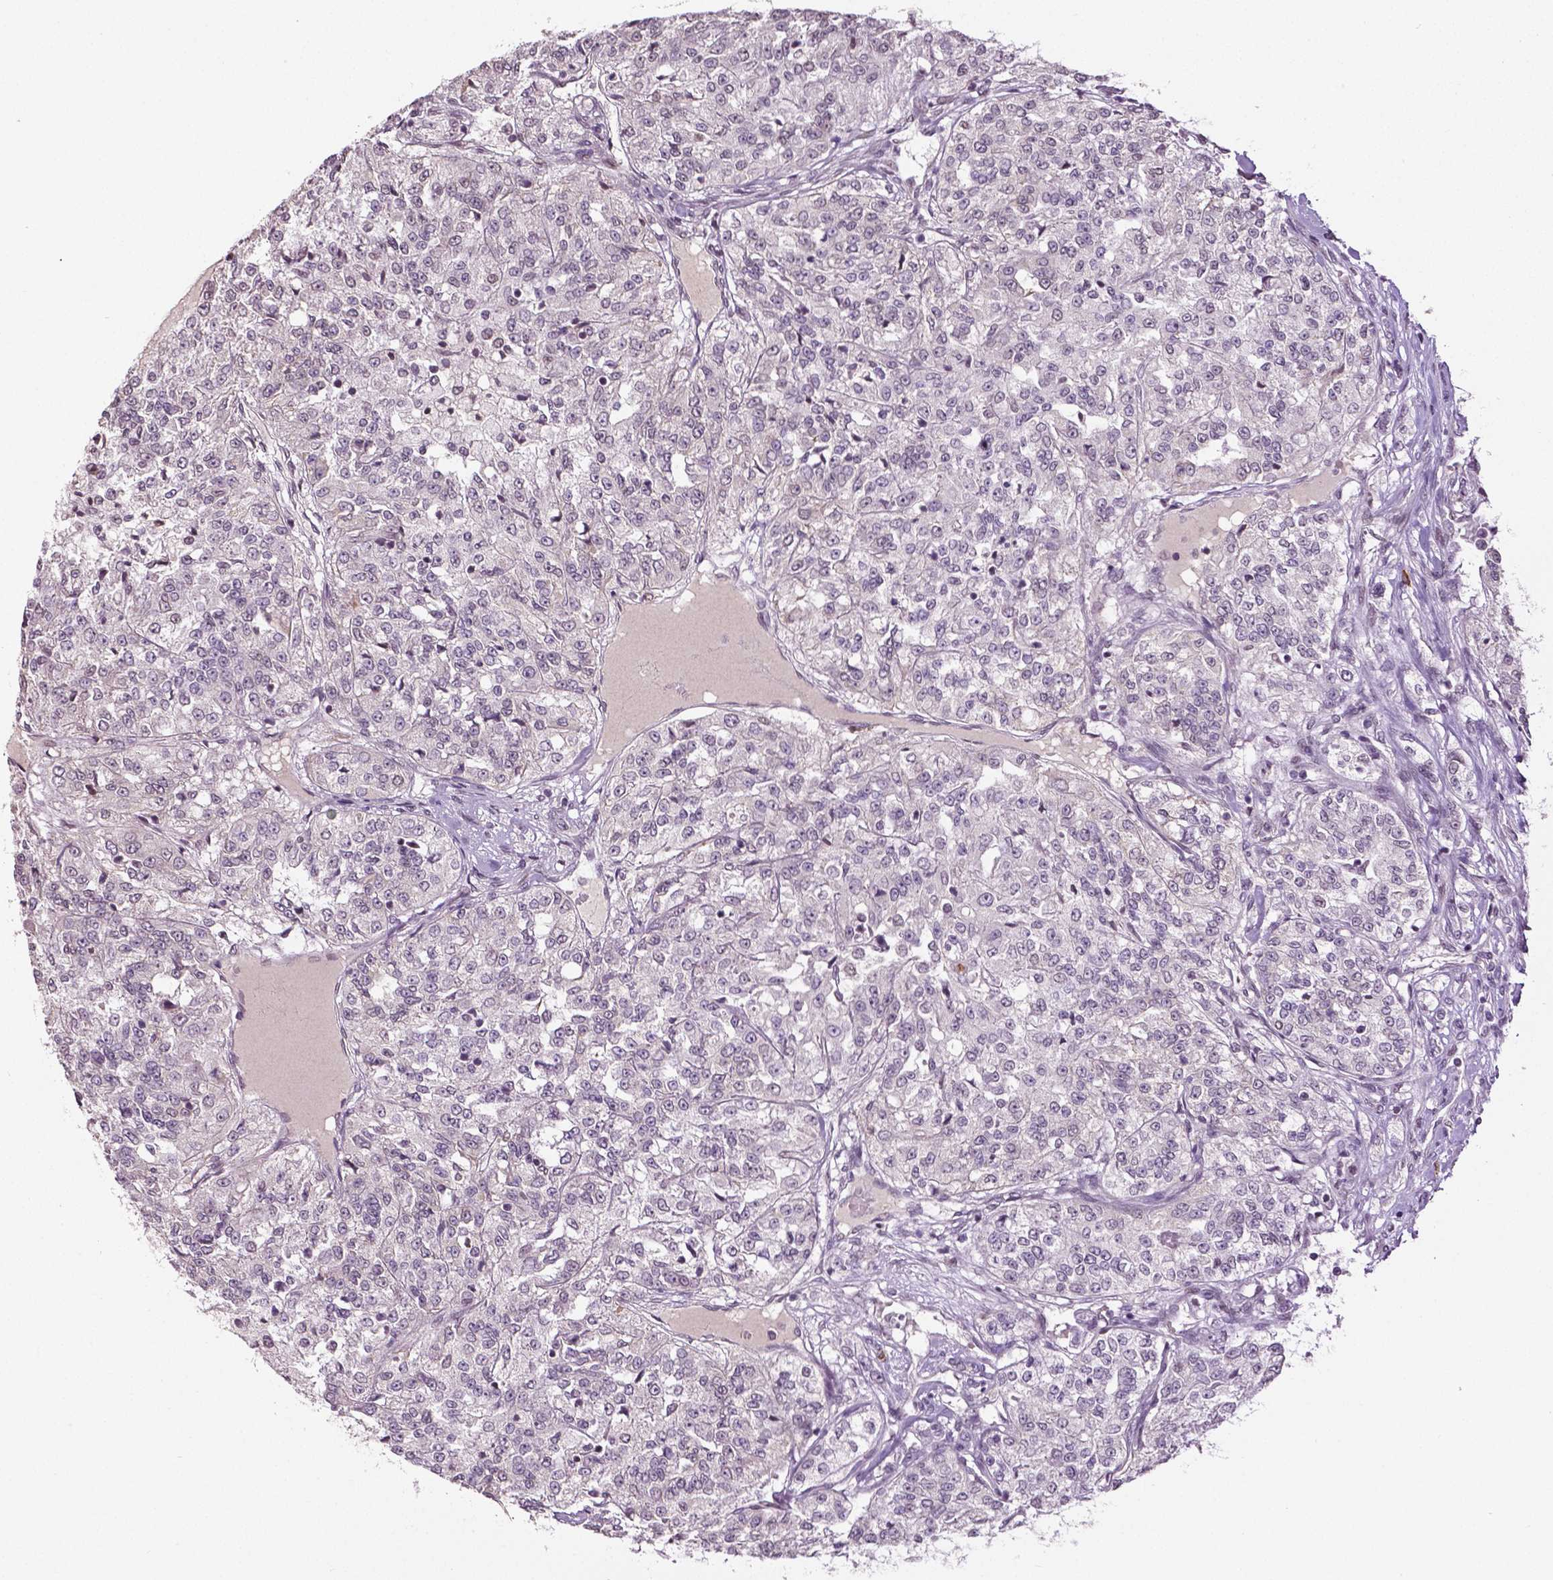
{"staining": {"intensity": "negative", "quantity": "none", "location": "none"}, "tissue": "renal cancer", "cell_type": "Tumor cells", "image_type": "cancer", "snomed": [{"axis": "morphology", "description": "Adenocarcinoma, NOS"}, {"axis": "topography", "description": "Kidney"}], "caption": "This is an IHC histopathology image of human renal cancer. There is no positivity in tumor cells.", "gene": "DLX5", "patient": {"sex": "female", "age": 63}}